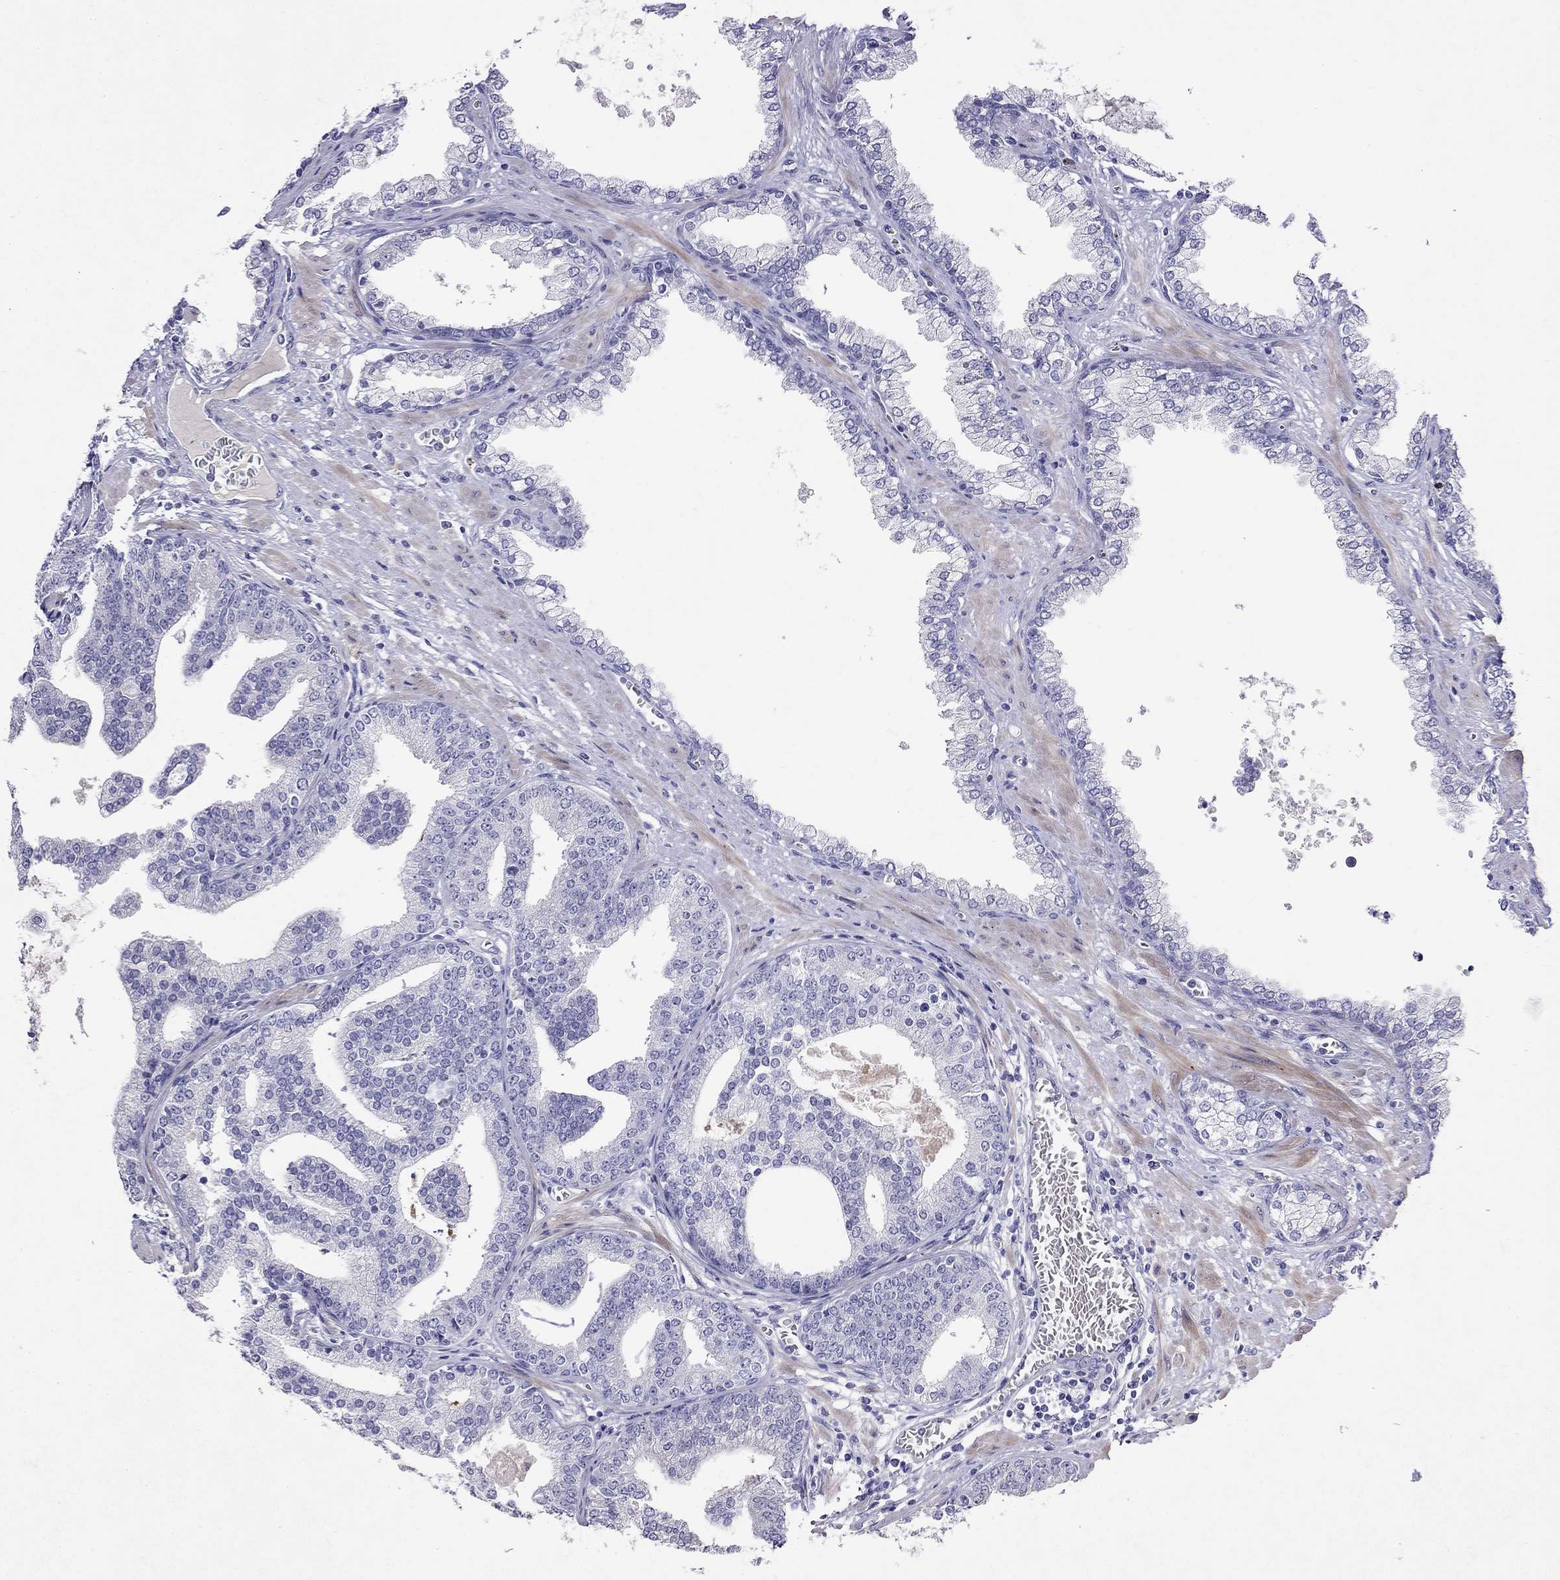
{"staining": {"intensity": "negative", "quantity": "none", "location": "none"}, "tissue": "prostate cancer", "cell_type": "Tumor cells", "image_type": "cancer", "snomed": [{"axis": "morphology", "description": "Adenocarcinoma, NOS"}, {"axis": "topography", "description": "Prostate"}], "caption": "DAB immunohistochemical staining of prostate adenocarcinoma reveals no significant staining in tumor cells. (DAB immunohistochemistry (IHC) with hematoxylin counter stain).", "gene": "GNAT3", "patient": {"sex": "male", "age": 64}}